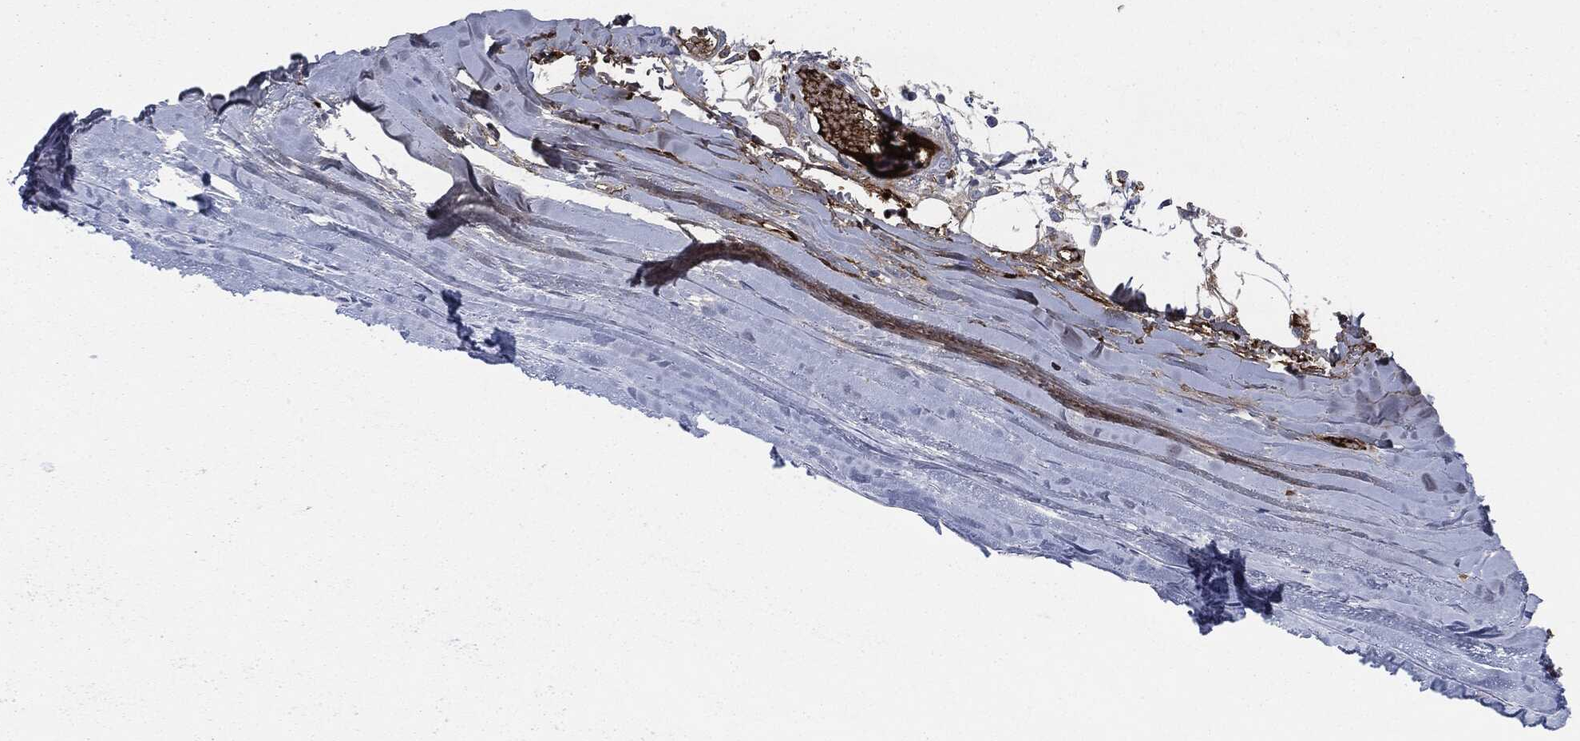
{"staining": {"intensity": "strong", "quantity": "25%-75%", "location": "cytoplasmic/membranous"}, "tissue": "adipose tissue", "cell_type": "Adipocytes", "image_type": "normal", "snomed": [{"axis": "morphology", "description": "Normal tissue, NOS"}, {"axis": "topography", "description": "Cartilage tissue"}], "caption": "Protein staining shows strong cytoplasmic/membranous staining in approximately 25%-75% of adipocytes in benign adipose tissue. The staining was performed using DAB (3,3'-diaminobenzidine) to visualize the protein expression in brown, while the nuclei were stained in blue with hematoxylin (Magnification: 20x).", "gene": "APOB", "patient": {"sex": "male", "age": 81}}